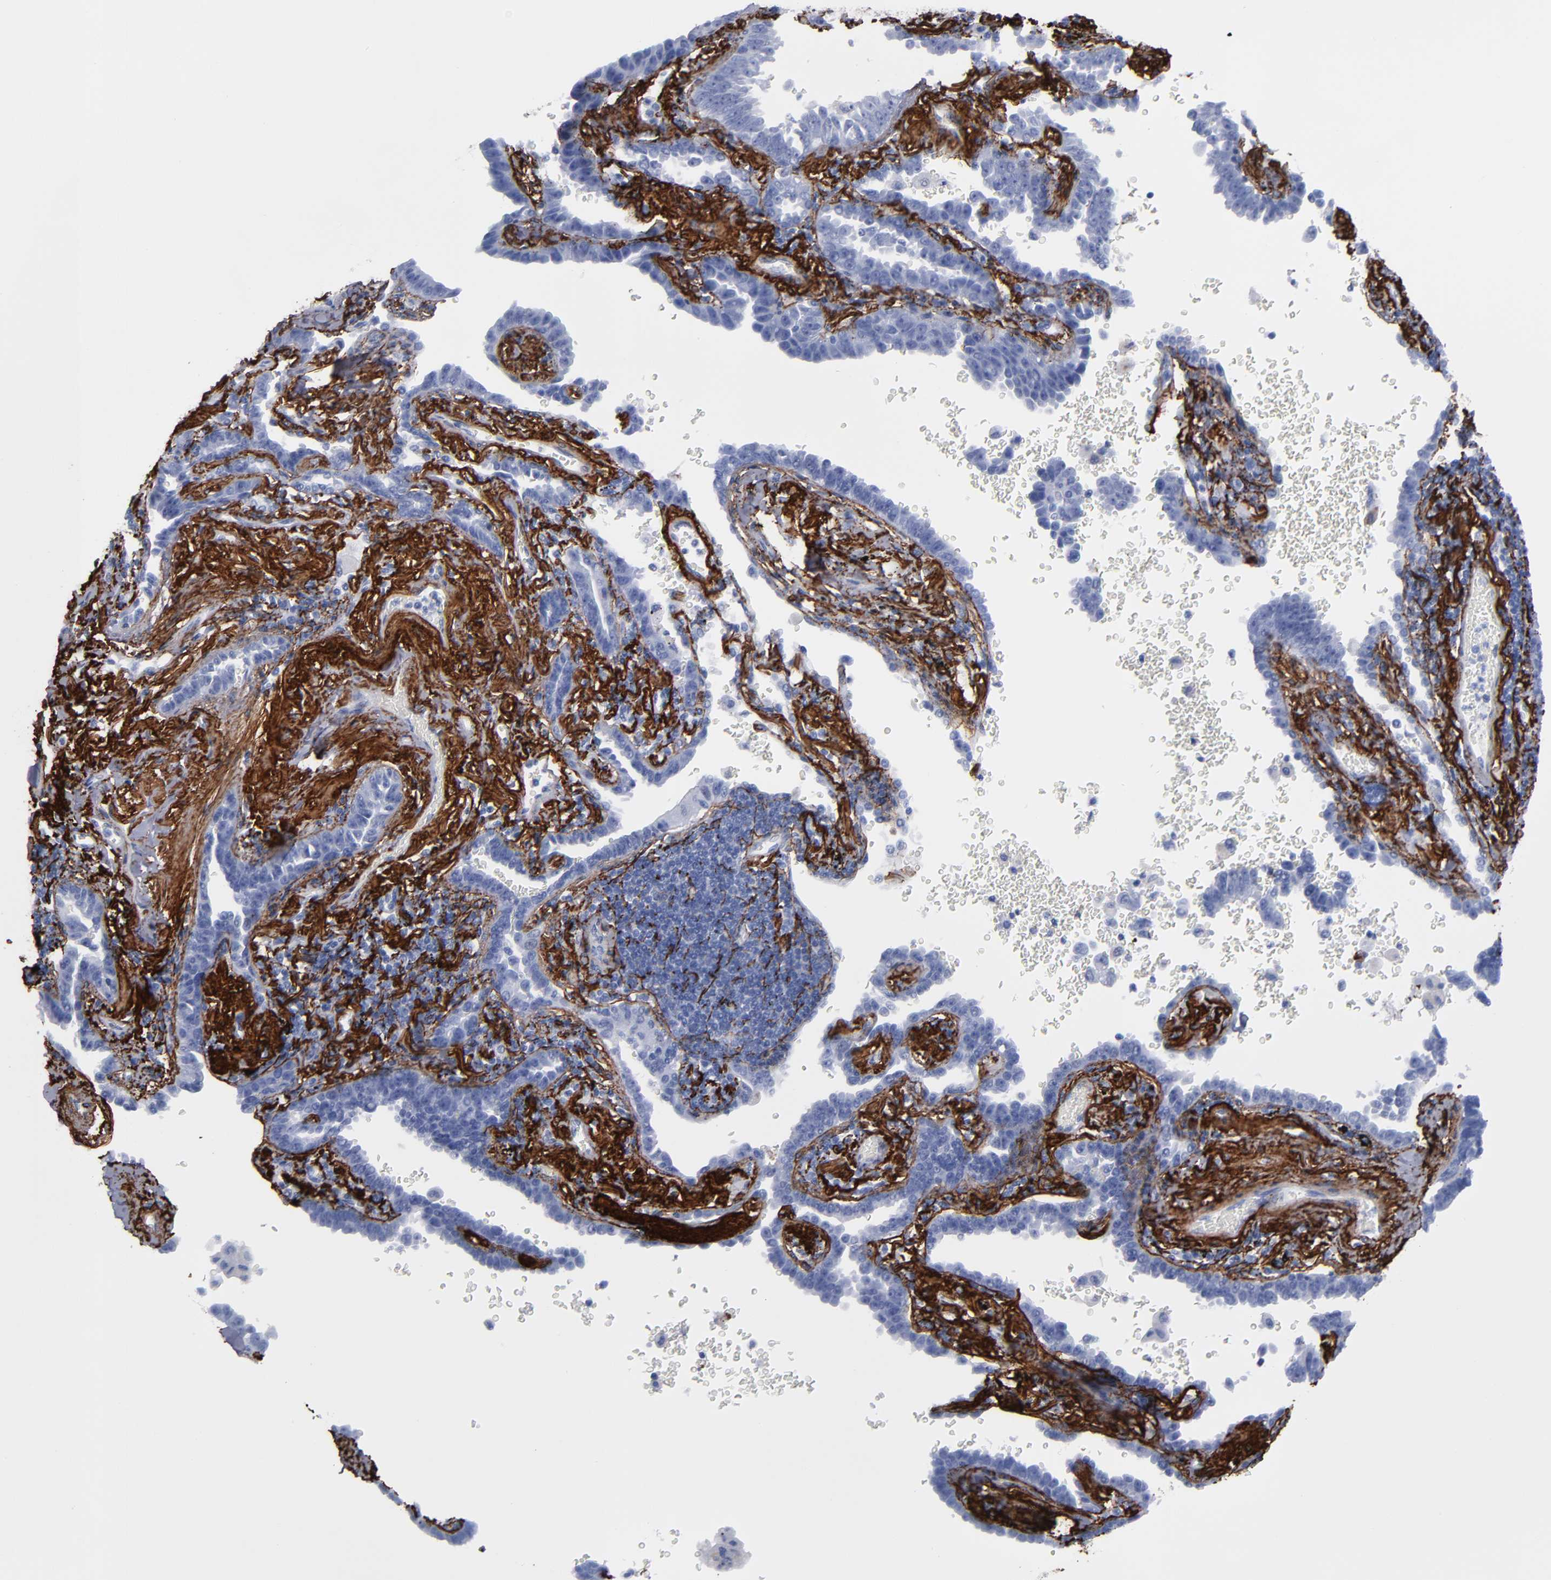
{"staining": {"intensity": "negative", "quantity": "none", "location": "none"}, "tissue": "lung cancer", "cell_type": "Tumor cells", "image_type": "cancer", "snomed": [{"axis": "morphology", "description": "Adenocarcinoma, NOS"}, {"axis": "topography", "description": "Lung"}], "caption": "Immunohistochemical staining of human lung cancer (adenocarcinoma) demonstrates no significant staining in tumor cells.", "gene": "EMILIN1", "patient": {"sex": "female", "age": 64}}